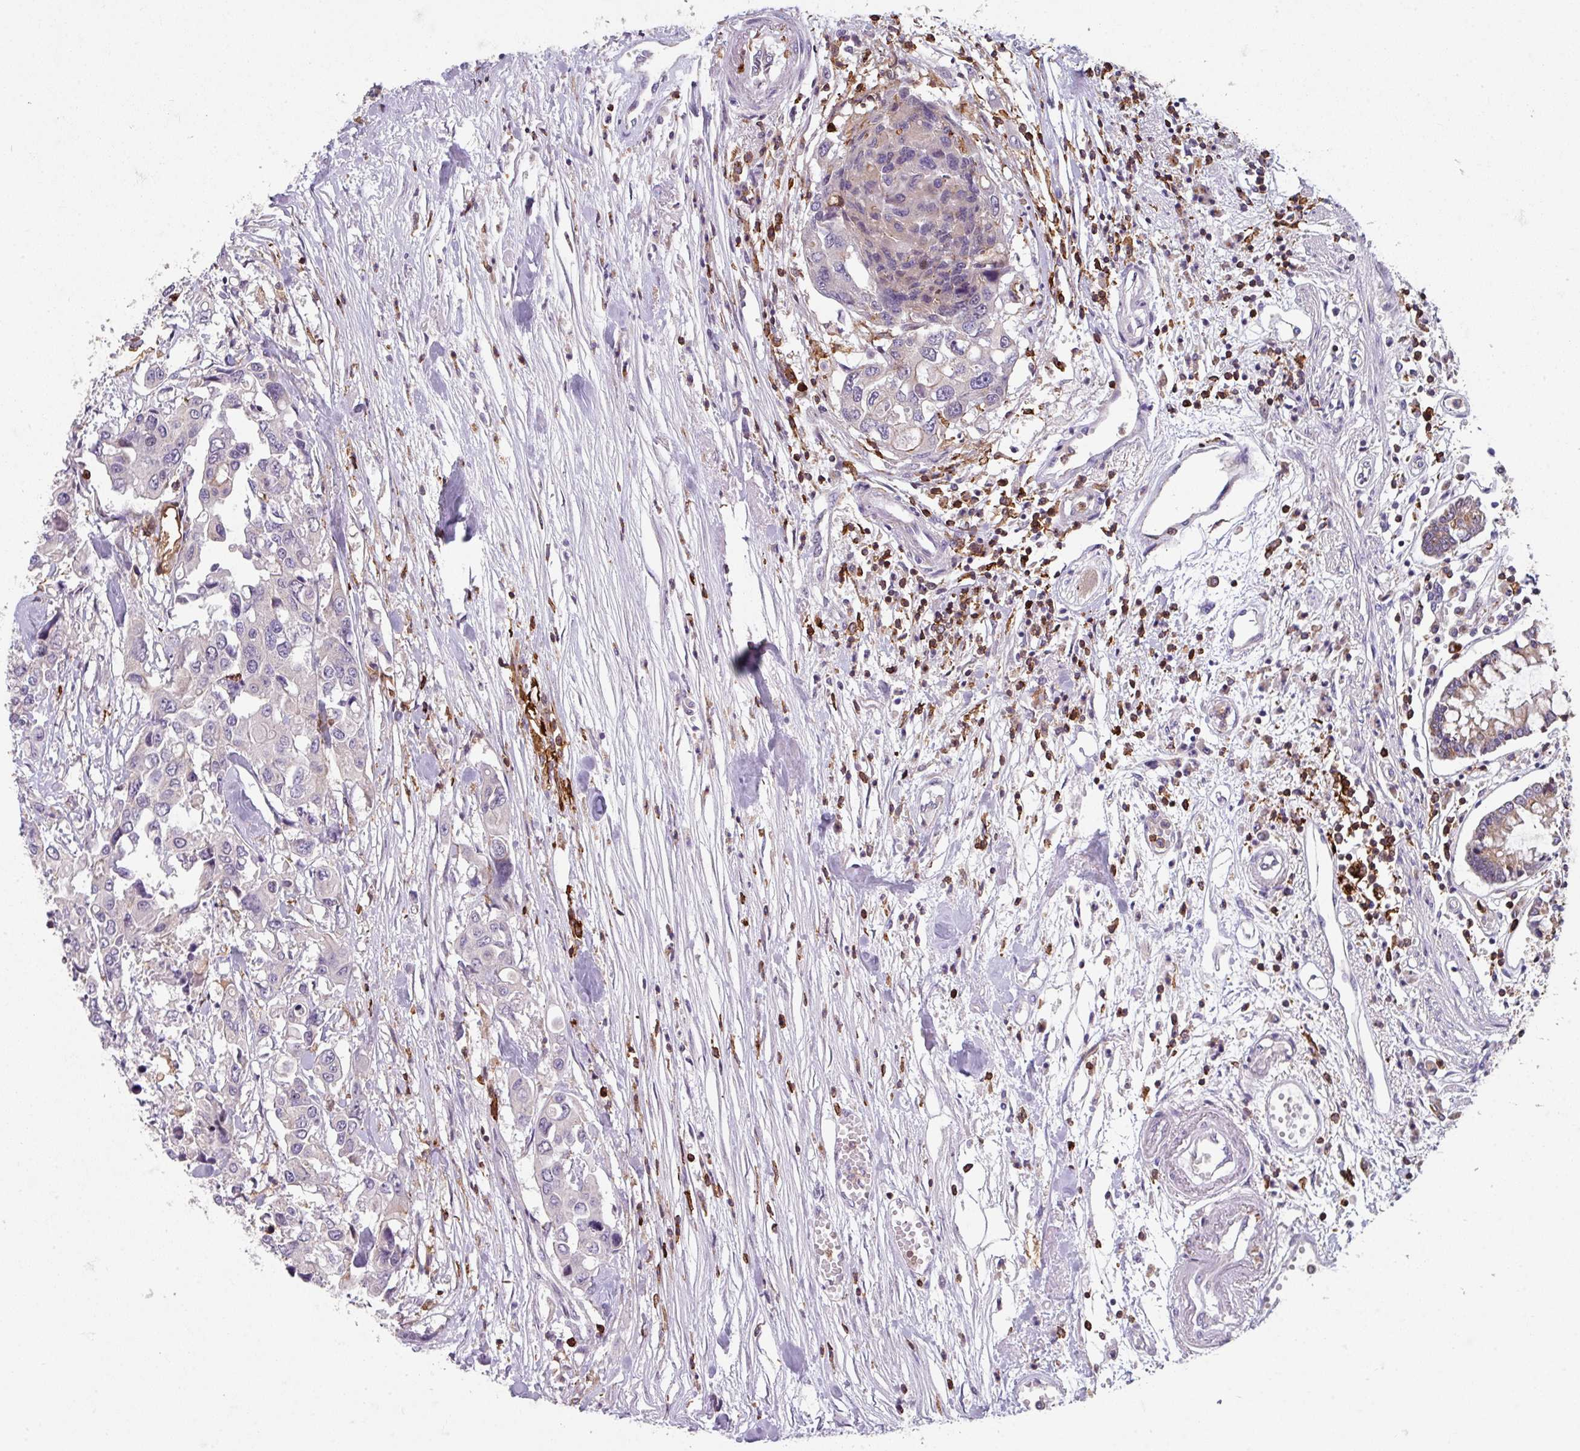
{"staining": {"intensity": "negative", "quantity": "none", "location": "none"}, "tissue": "colorectal cancer", "cell_type": "Tumor cells", "image_type": "cancer", "snomed": [{"axis": "morphology", "description": "Adenocarcinoma, NOS"}, {"axis": "topography", "description": "Colon"}], "caption": "Immunohistochemical staining of colorectal cancer demonstrates no significant staining in tumor cells.", "gene": "NEDD9", "patient": {"sex": "male", "age": 77}}